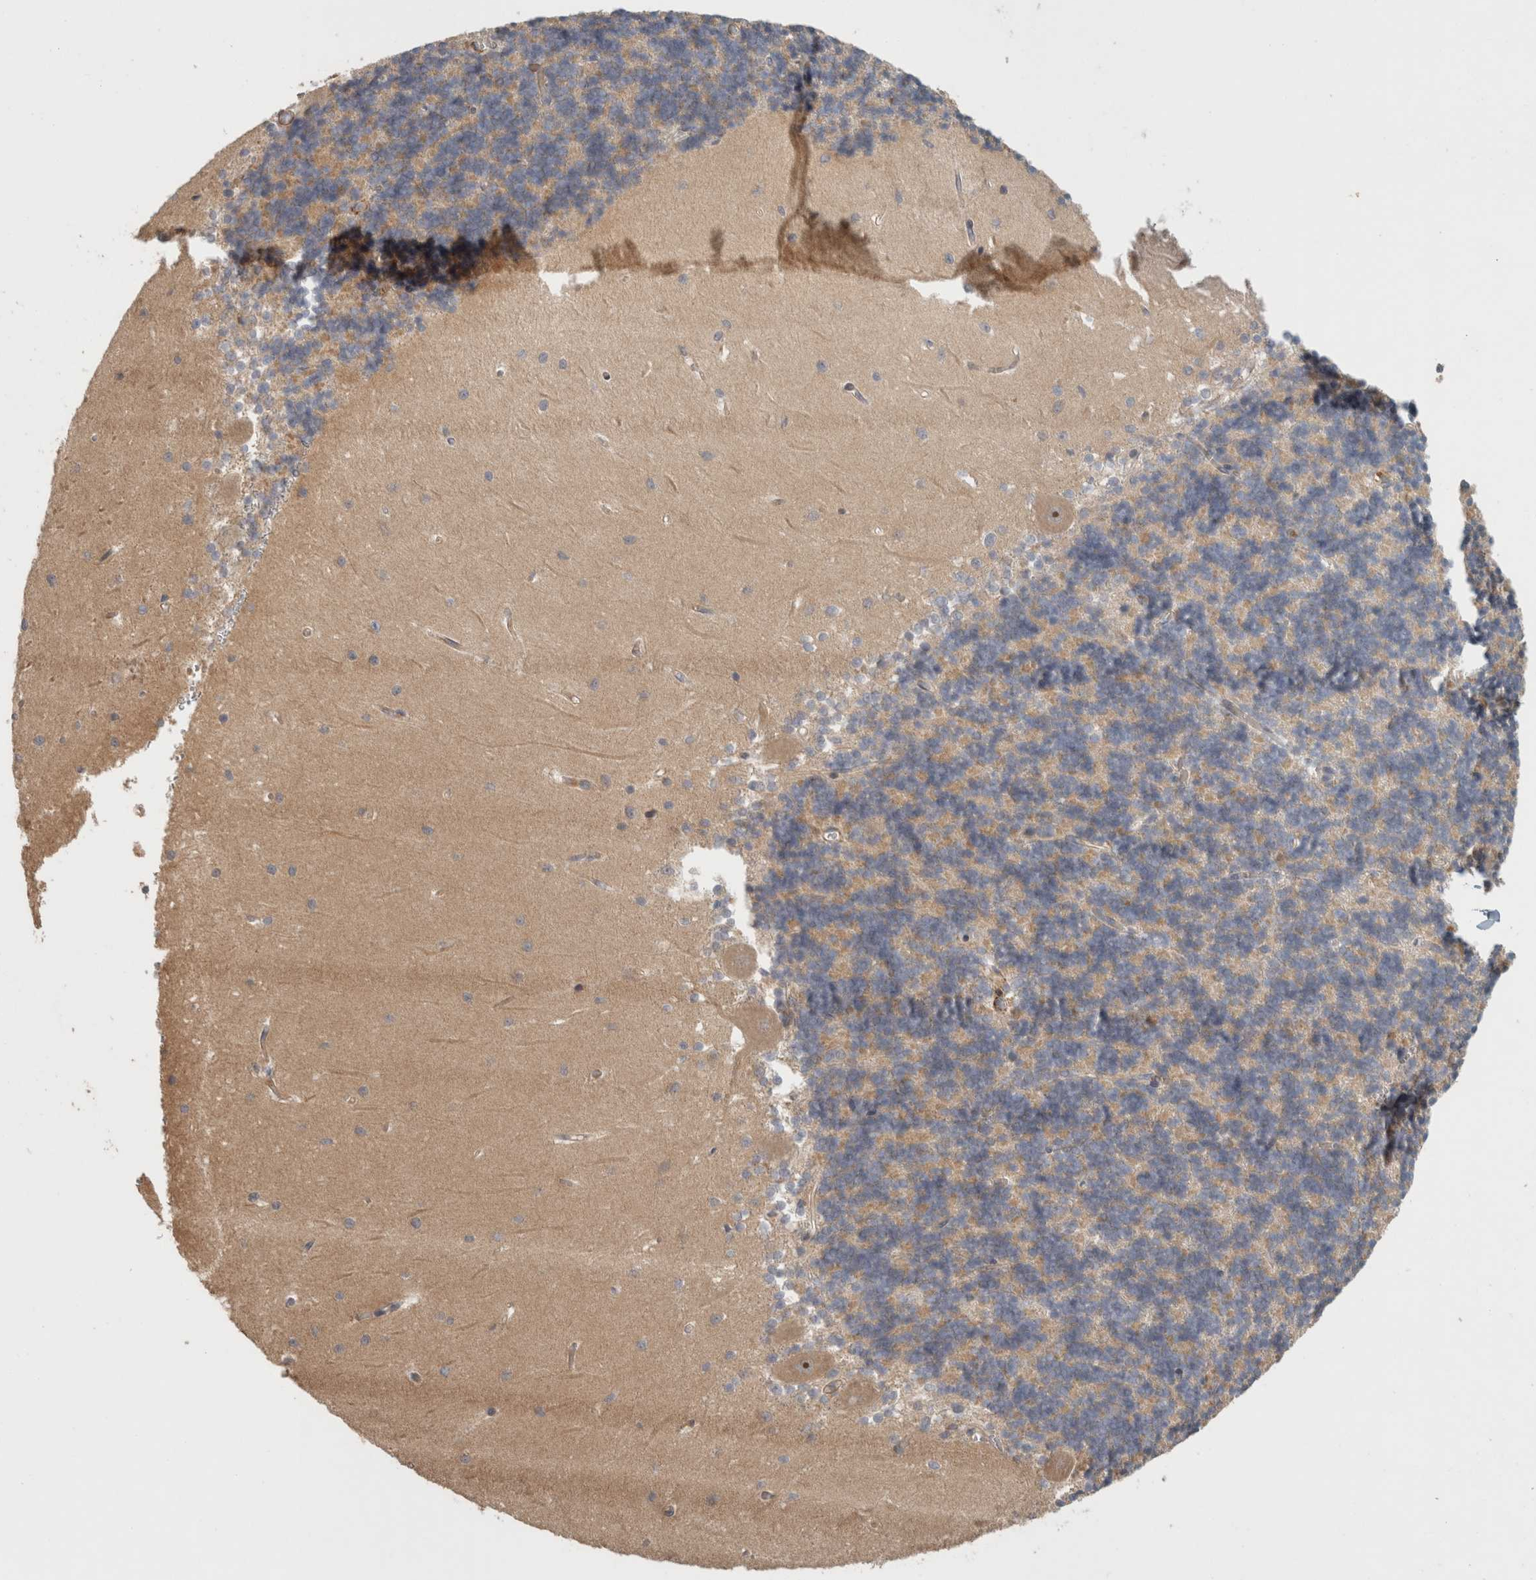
{"staining": {"intensity": "weak", "quantity": ">75%", "location": "cytoplasmic/membranous"}, "tissue": "cerebellum", "cell_type": "Cells in granular layer", "image_type": "normal", "snomed": [{"axis": "morphology", "description": "Normal tissue, NOS"}, {"axis": "topography", "description": "Cerebellum"}], "caption": "DAB immunohistochemical staining of benign cerebellum shows weak cytoplasmic/membranous protein expression in about >75% of cells in granular layer. (IHC, brightfield microscopy, high magnification).", "gene": "SIPA1L2", "patient": {"sex": "male", "age": 37}}